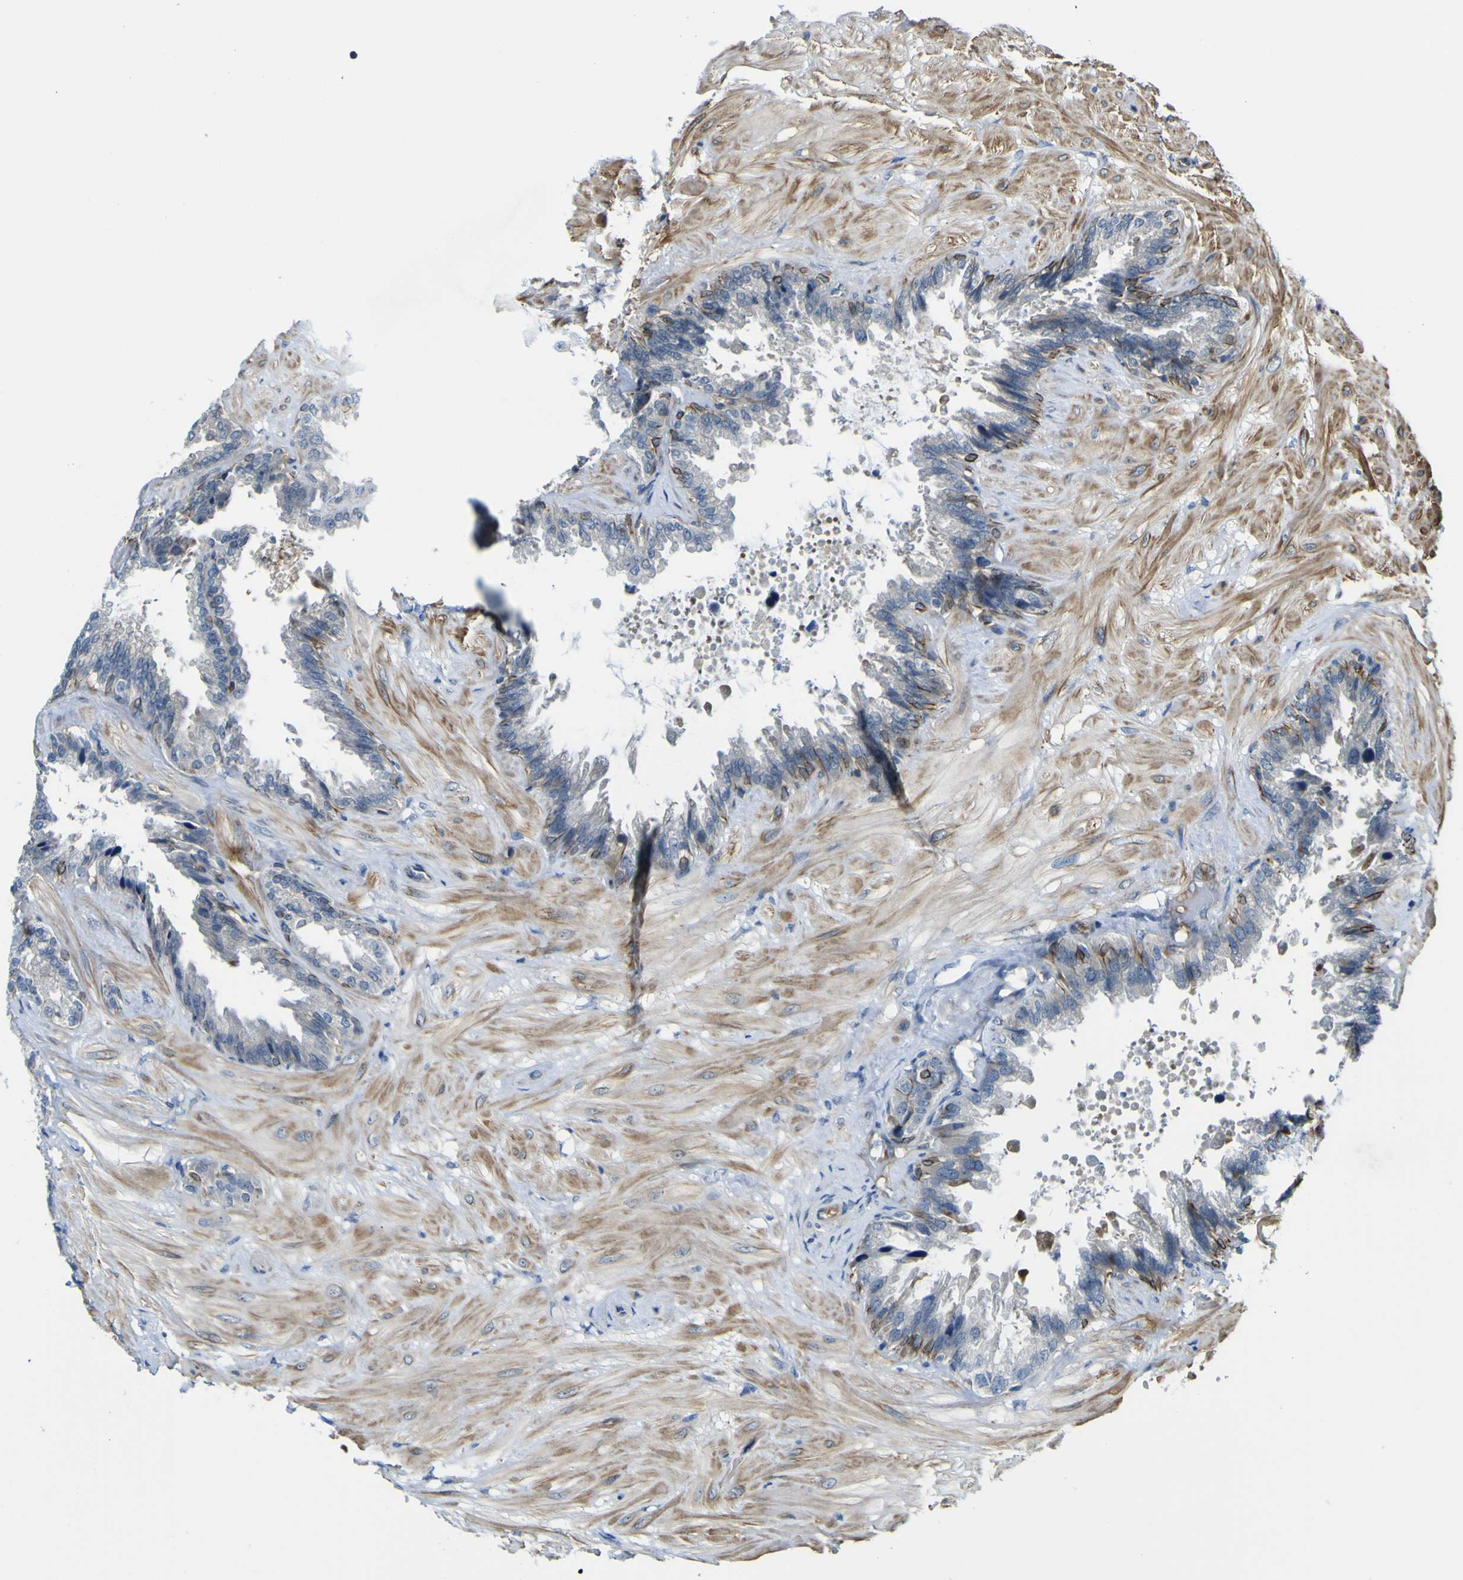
{"staining": {"intensity": "strong", "quantity": "<25%", "location": "cytoplasmic/membranous"}, "tissue": "seminal vesicle", "cell_type": "Glandular cells", "image_type": "normal", "snomed": [{"axis": "morphology", "description": "Normal tissue, NOS"}, {"axis": "topography", "description": "Seminal veicle"}], "caption": "Immunohistochemistry (IHC) image of unremarkable human seminal vesicle stained for a protein (brown), which exhibits medium levels of strong cytoplasmic/membranous expression in about <25% of glandular cells.", "gene": "KDM7A", "patient": {"sex": "male", "age": 46}}